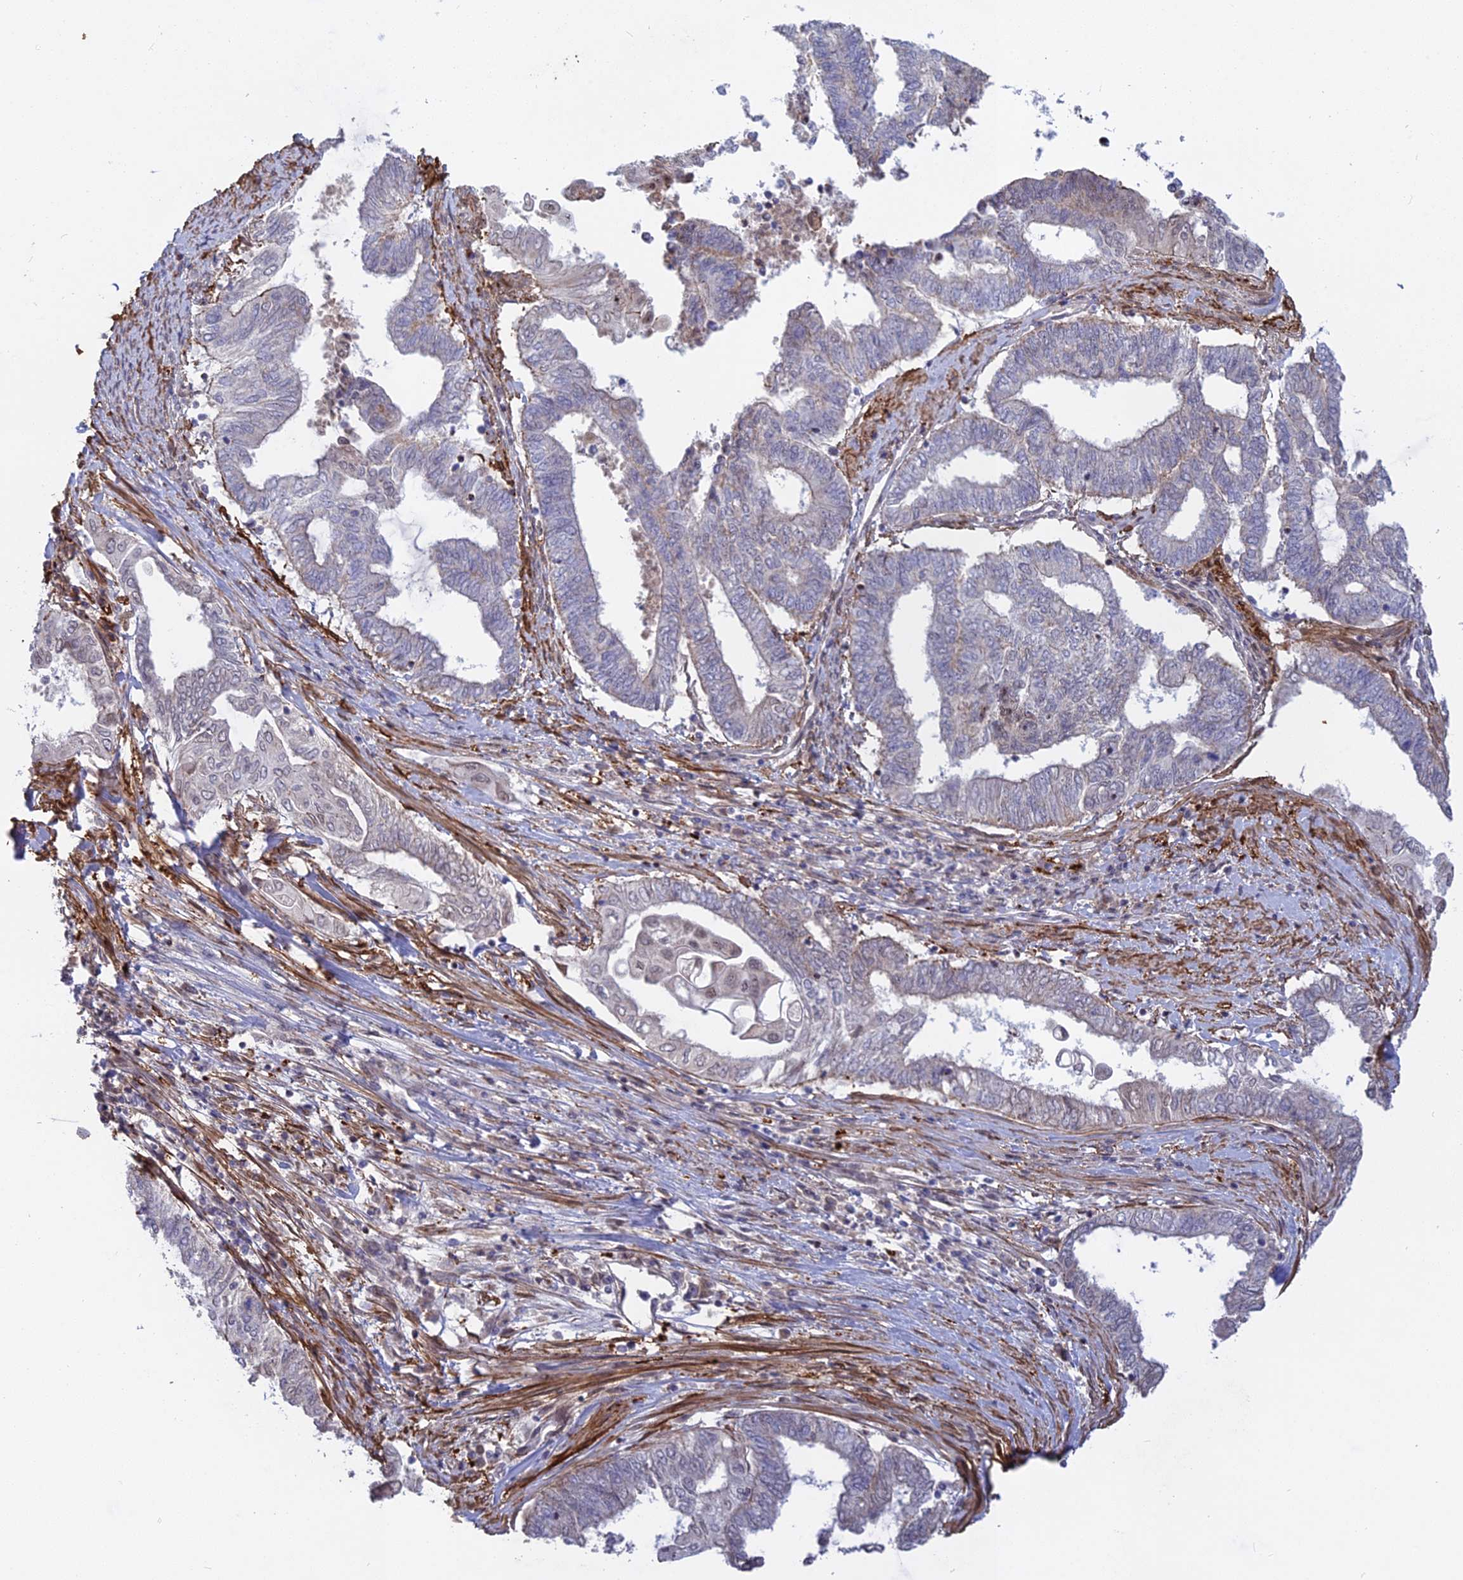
{"staining": {"intensity": "weak", "quantity": "<25%", "location": "nuclear"}, "tissue": "endometrial cancer", "cell_type": "Tumor cells", "image_type": "cancer", "snomed": [{"axis": "morphology", "description": "Adenocarcinoma, NOS"}, {"axis": "topography", "description": "Uterus"}, {"axis": "topography", "description": "Endometrium"}], "caption": "High power microscopy histopathology image of an IHC image of endometrial cancer (adenocarcinoma), revealing no significant staining in tumor cells.", "gene": "CCDC154", "patient": {"sex": "female", "age": 70}}